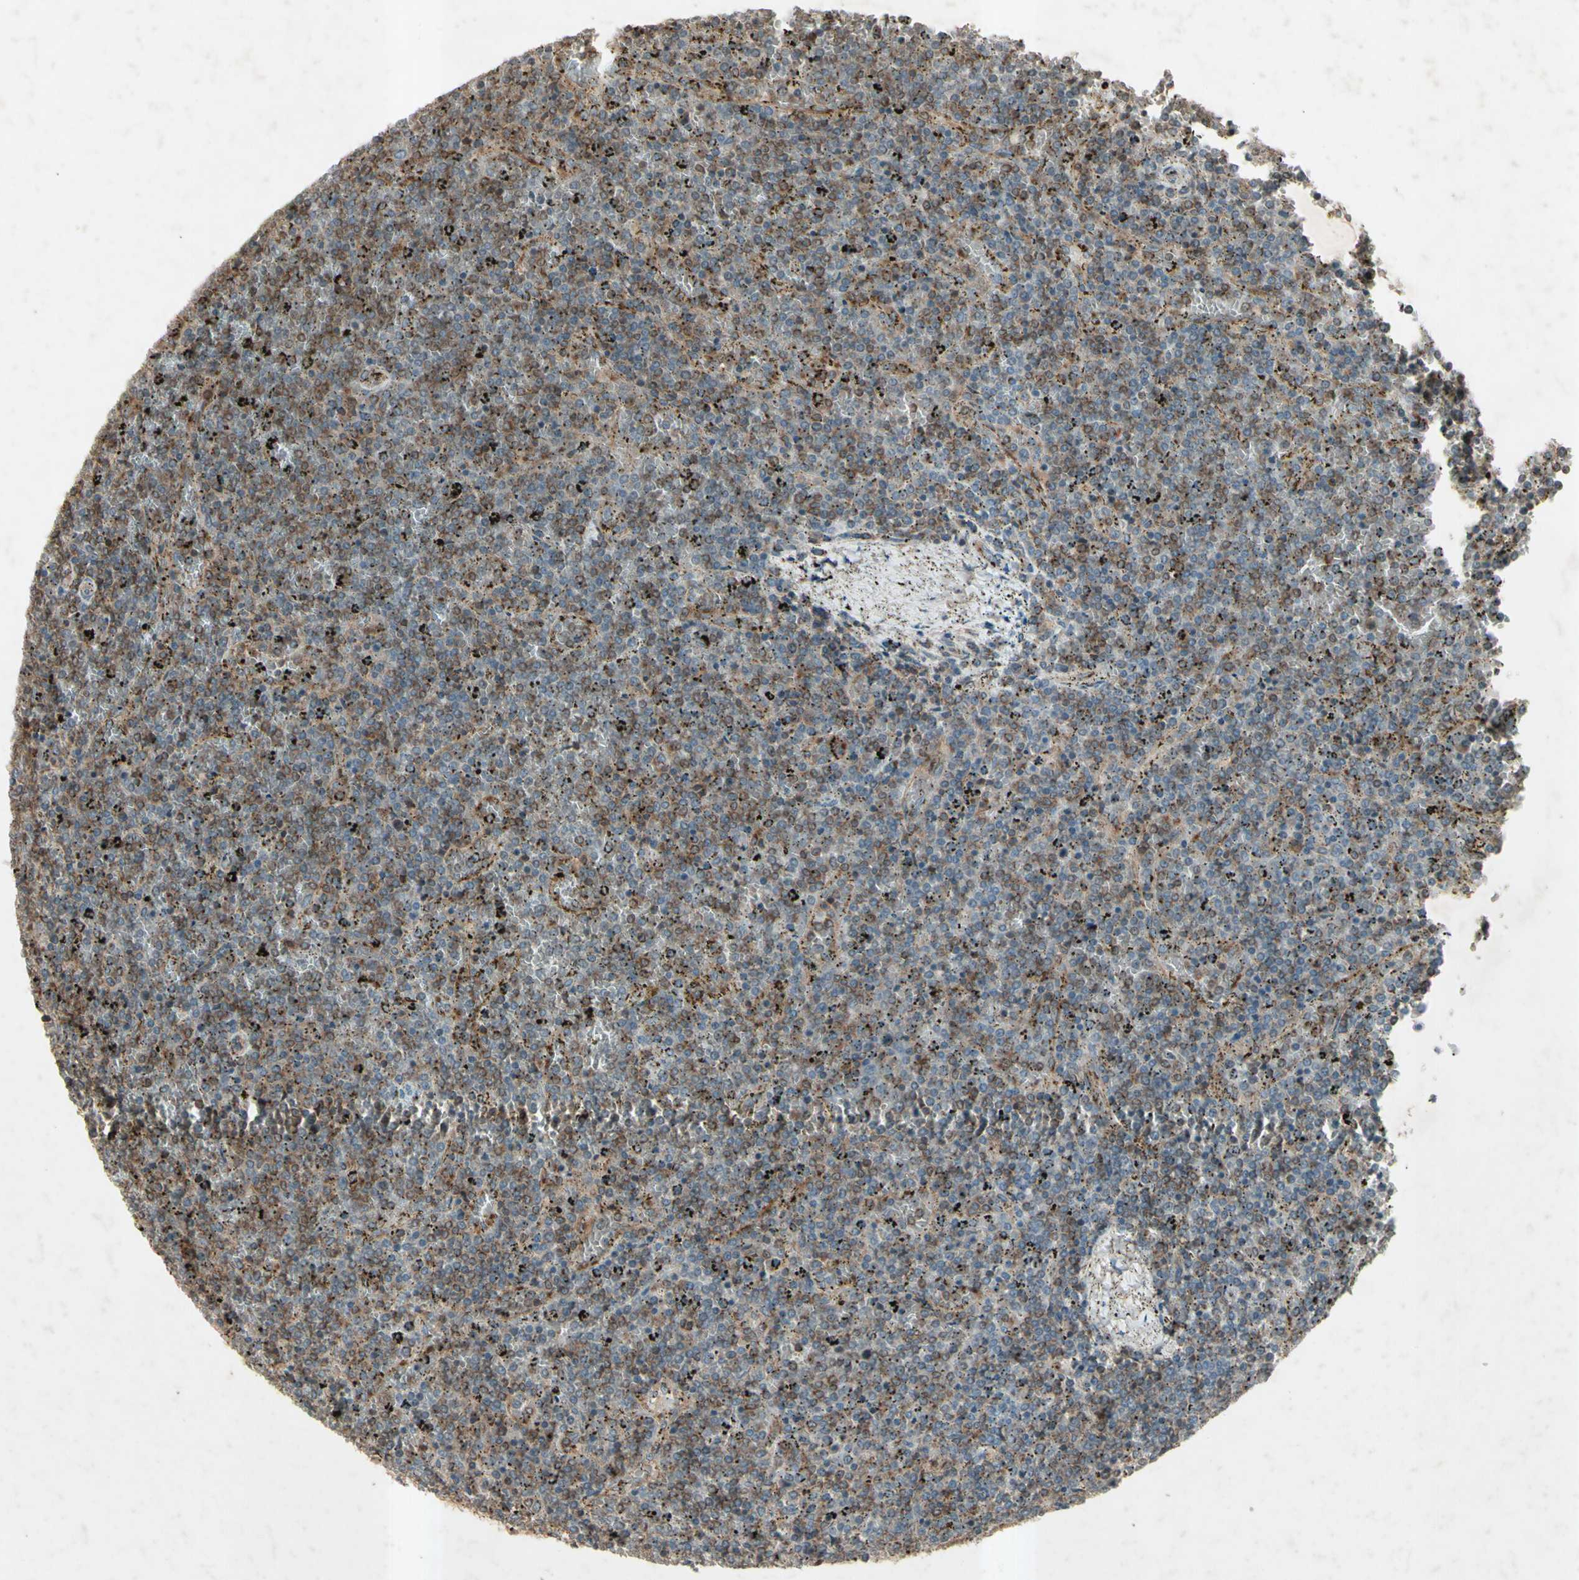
{"staining": {"intensity": "moderate", "quantity": "25%-75%", "location": "cytoplasmic/membranous"}, "tissue": "lymphoma", "cell_type": "Tumor cells", "image_type": "cancer", "snomed": [{"axis": "morphology", "description": "Malignant lymphoma, non-Hodgkin's type, Low grade"}, {"axis": "topography", "description": "Spleen"}], "caption": "Lymphoma tissue exhibits moderate cytoplasmic/membranous positivity in approximately 25%-75% of tumor cells The protein is stained brown, and the nuclei are stained in blue (DAB (3,3'-diaminobenzidine) IHC with brightfield microscopy, high magnification).", "gene": "AP1G1", "patient": {"sex": "female", "age": 77}}